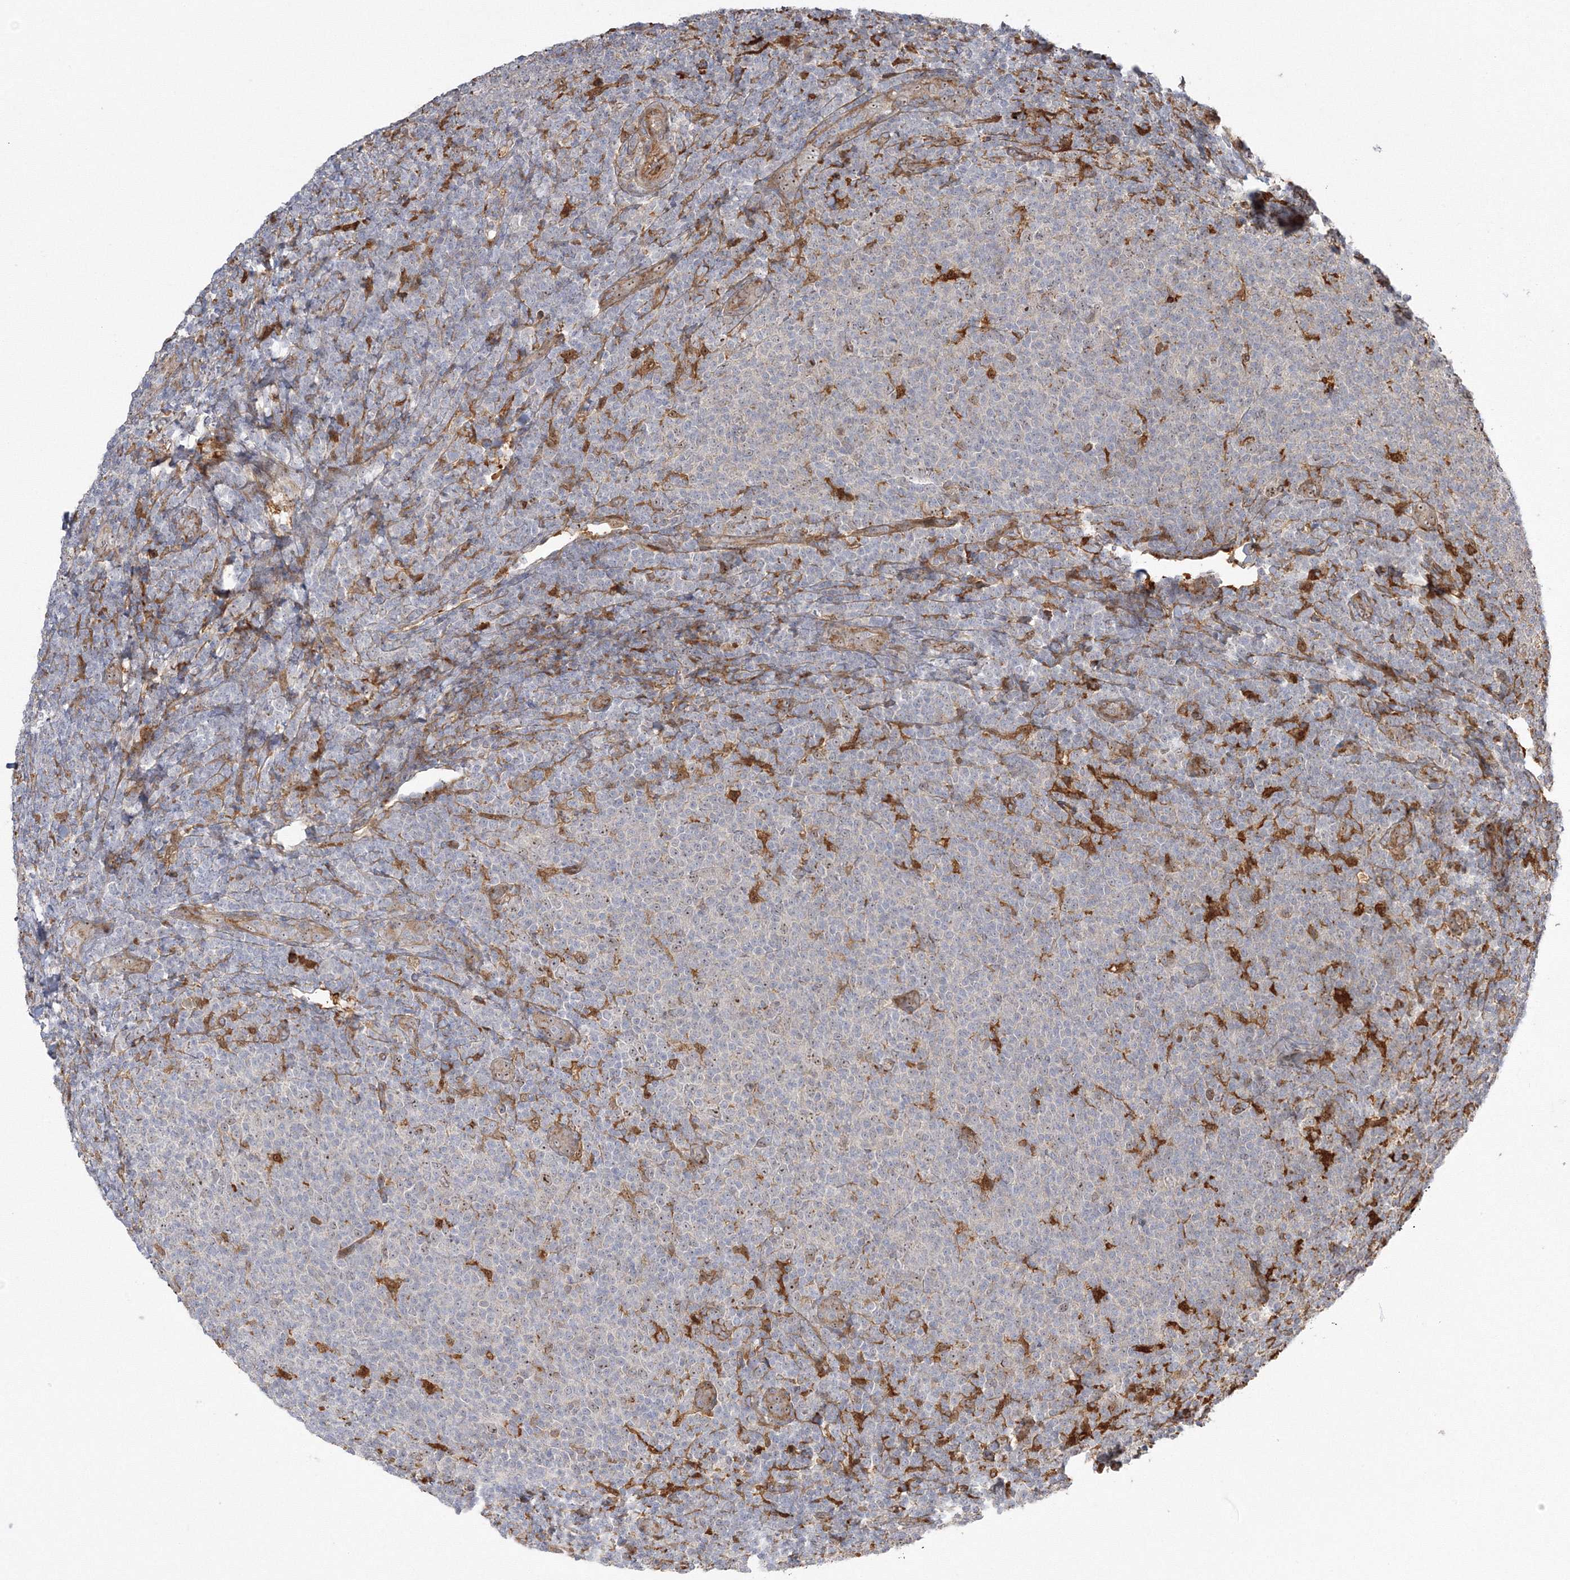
{"staining": {"intensity": "moderate", "quantity": "25%-75%", "location": "nuclear"}, "tissue": "lymphoma", "cell_type": "Tumor cells", "image_type": "cancer", "snomed": [{"axis": "morphology", "description": "Malignant lymphoma, non-Hodgkin's type, Low grade"}, {"axis": "topography", "description": "Lymph node"}], "caption": "Immunohistochemistry (DAB) staining of human lymphoma reveals moderate nuclear protein expression in approximately 25%-75% of tumor cells. The staining was performed using DAB (3,3'-diaminobenzidine) to visualize the protein expression in brown, while the nuclei were stained in blue with hematoxylin (Magnification: 20x).", "gene": "NPM3", "patient": {"sex": "male", "age": 66}}